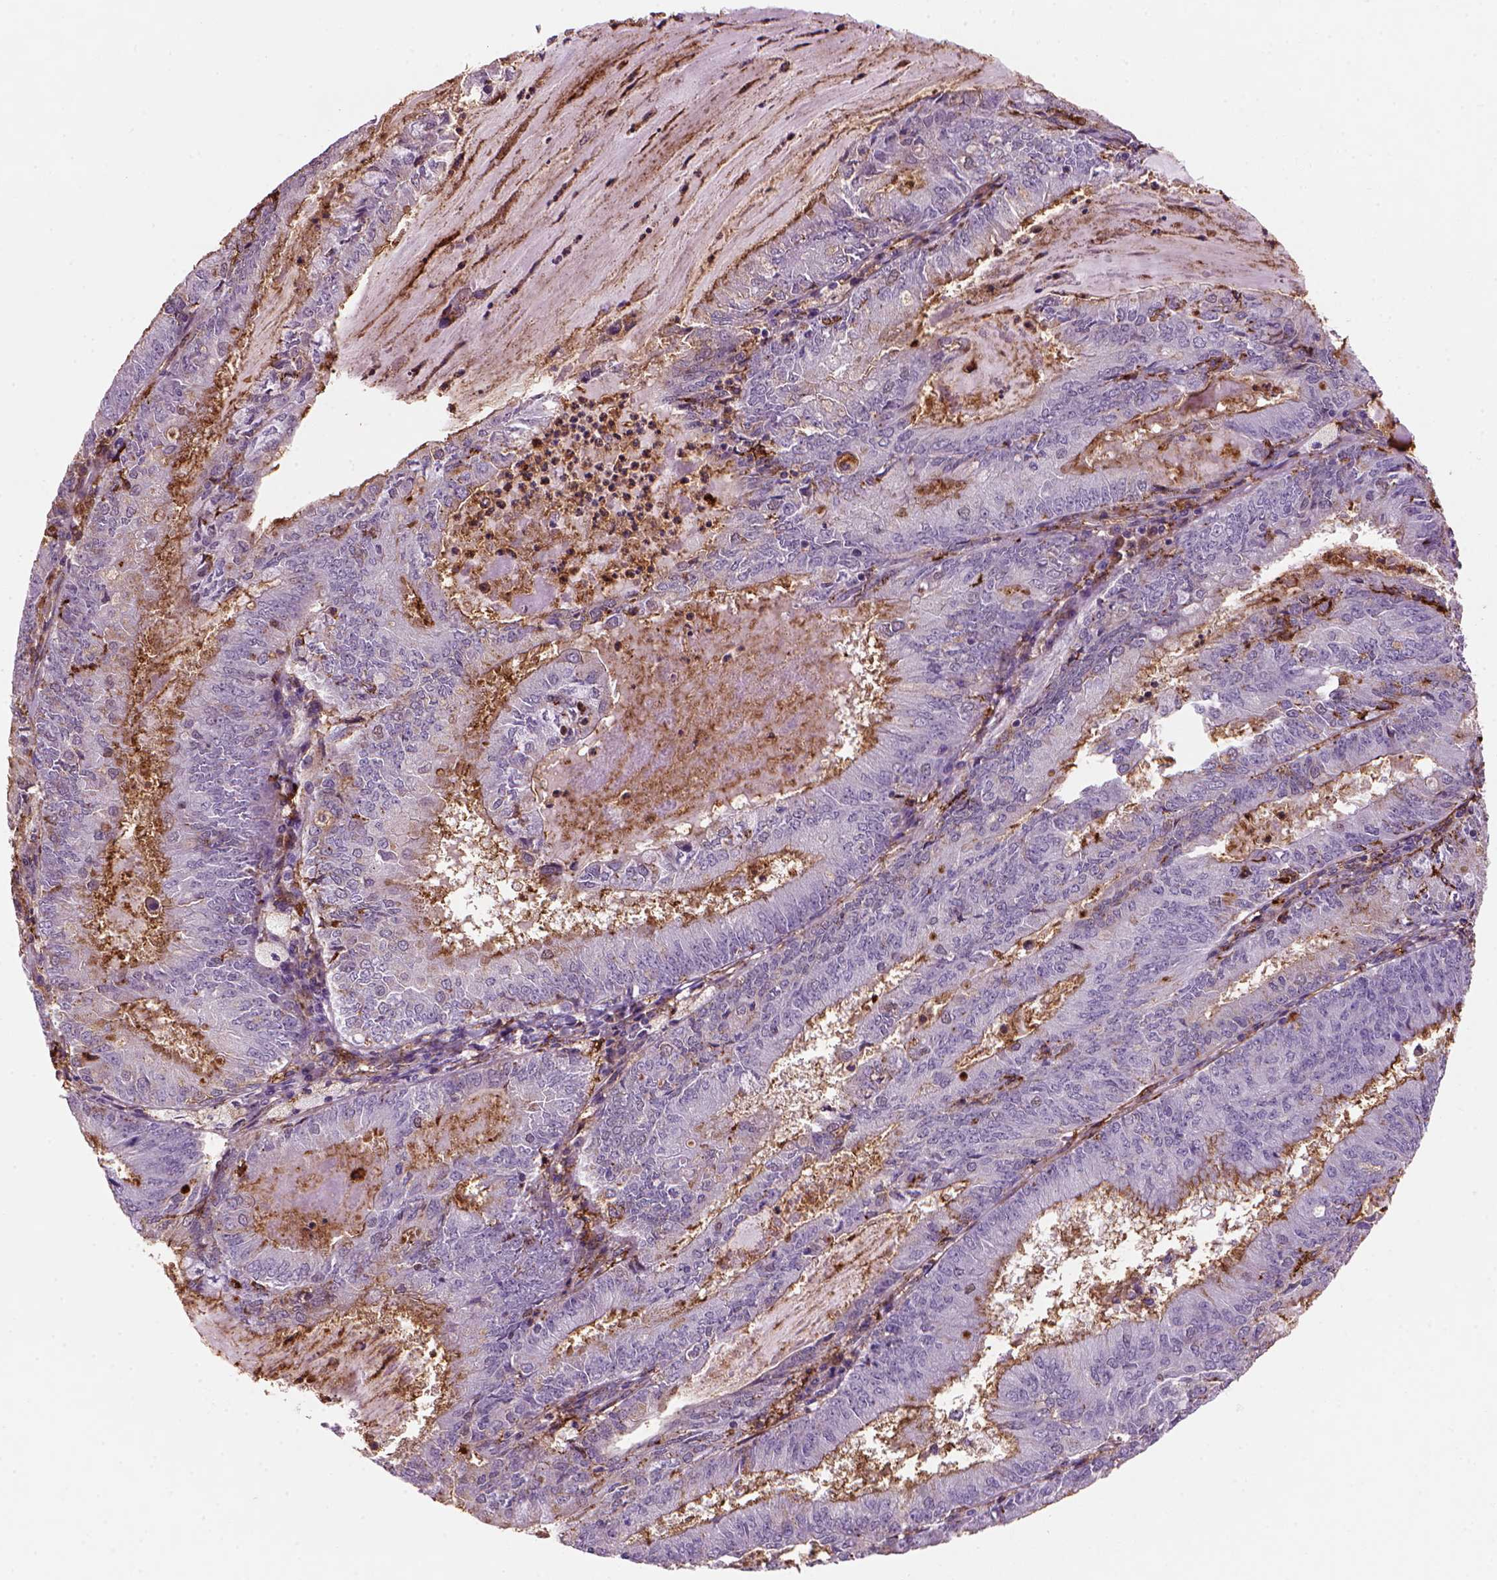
{"staining": {"intensity": "negative", "quantity": "none", "location": "none"}, "tissue": "endometrial cancer", "cell_type": "Tumor cells", "image_type": "cancer", "snomed": [{"axis": "morphology", "description": "Adenocarcinoma, NOS"}, {"axis": "topography", "description": "Endometrium"}], "caption": "IHC photomicrograph of human endometrial cancer (adenocarcinoma) stained for a protein (brown), which demonstrates no expression in tumor cells.", "gene": "MARCKS", "patient": {"sex": "female", "age": 57}}